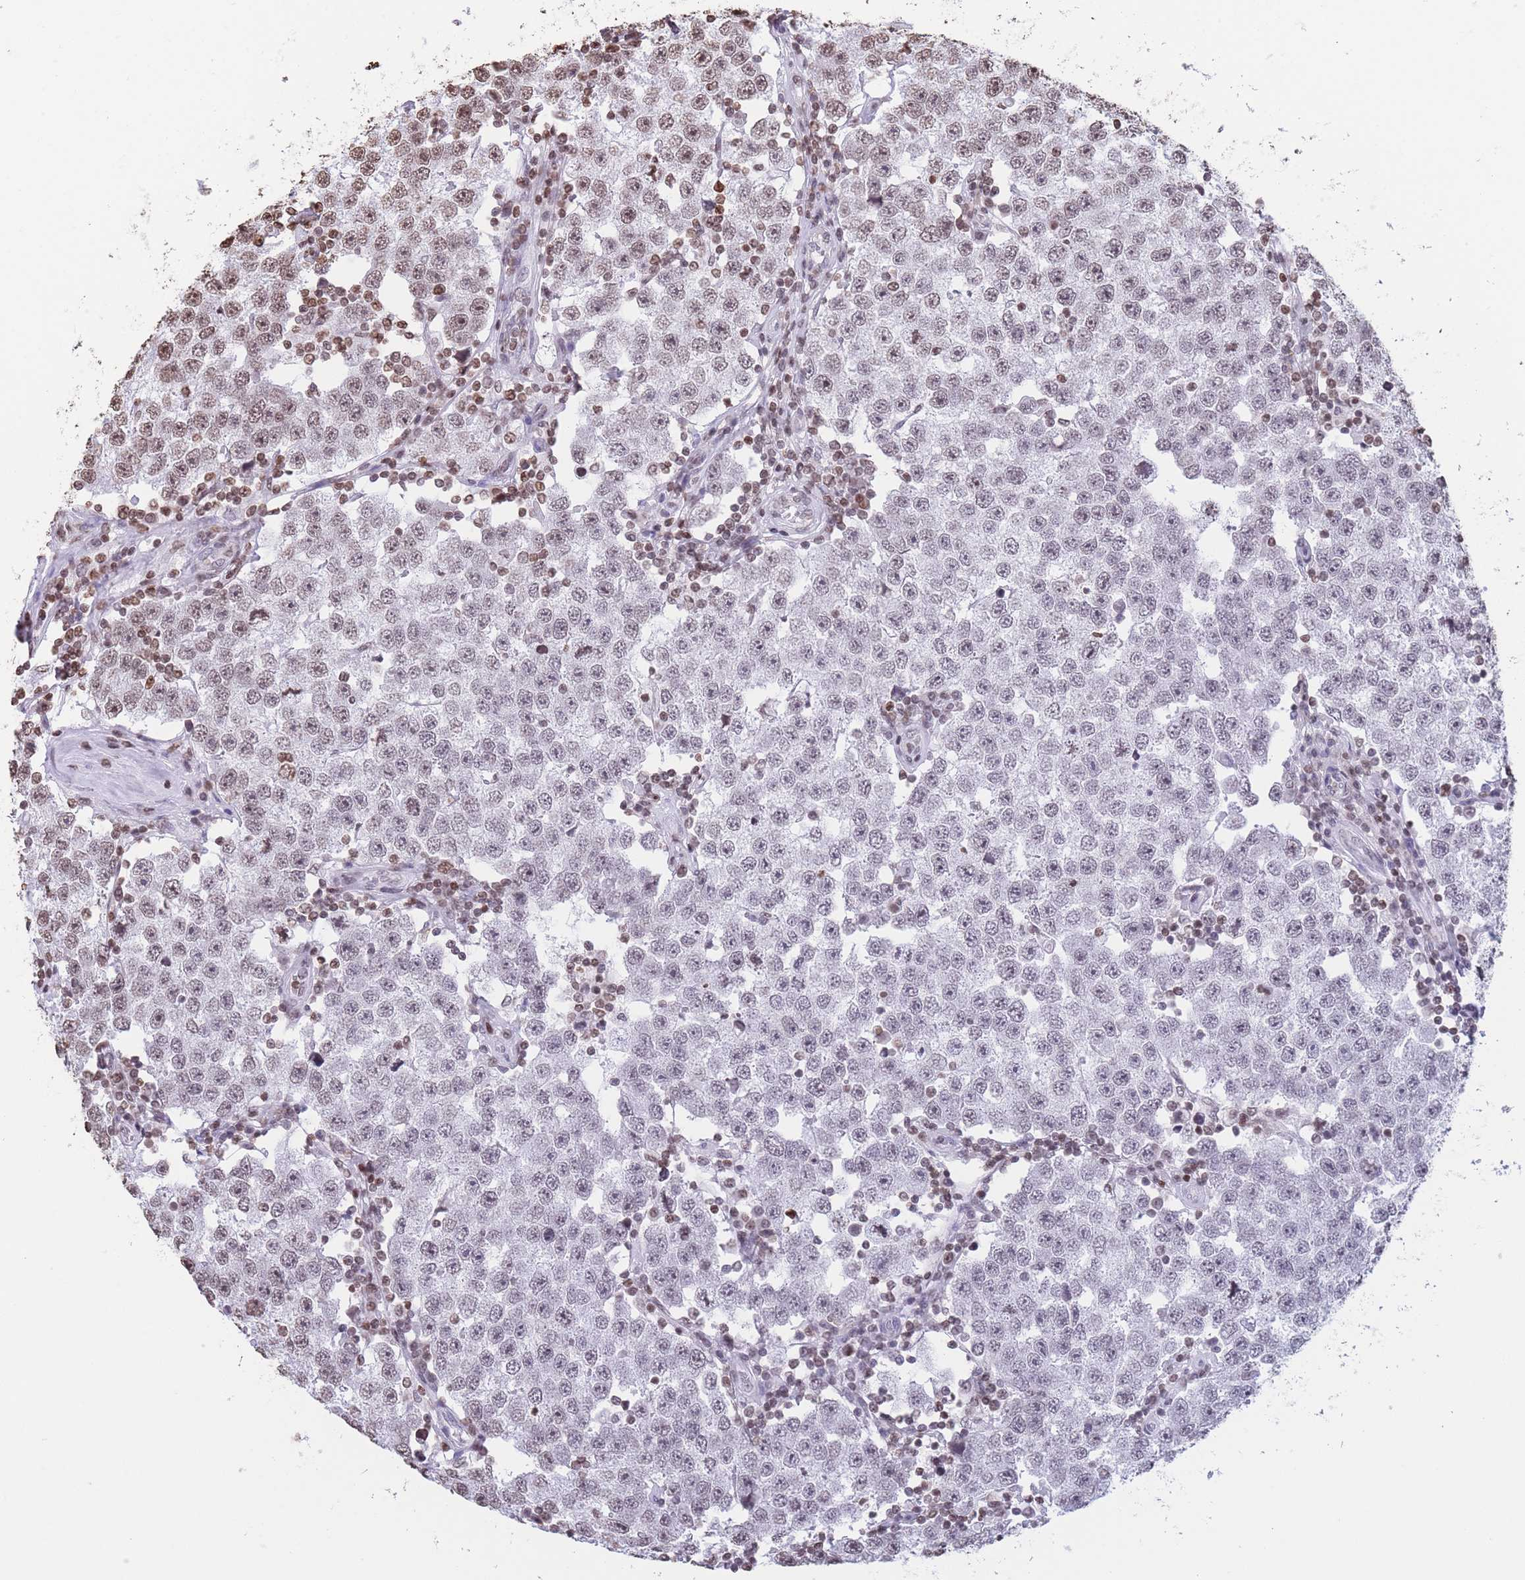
{"staining": {"intensity": "weak", "quantity": ">75%", "location": "nuclear"}, "tissue": "testis cancer", "cell_type": "Tumor cells", "image_type": "cancer", "snomed": [{"axis": "morphology", "description": "Seminoma, NOS"}, {"axis": "topography", "description": "Testis"}], "caption": "A high-resolution histopathology image shows immunohistochemistry staining of seminoma (testis), which reveals weak nuclear positivity in approximately >75% of tumor cells. Using DAB (brown) and hematoxylin (blue) stains, captured at high magnification using brightfield microscopy.", "gene": "H2BC11", "patient": {"sex": "male", "age": 34}}